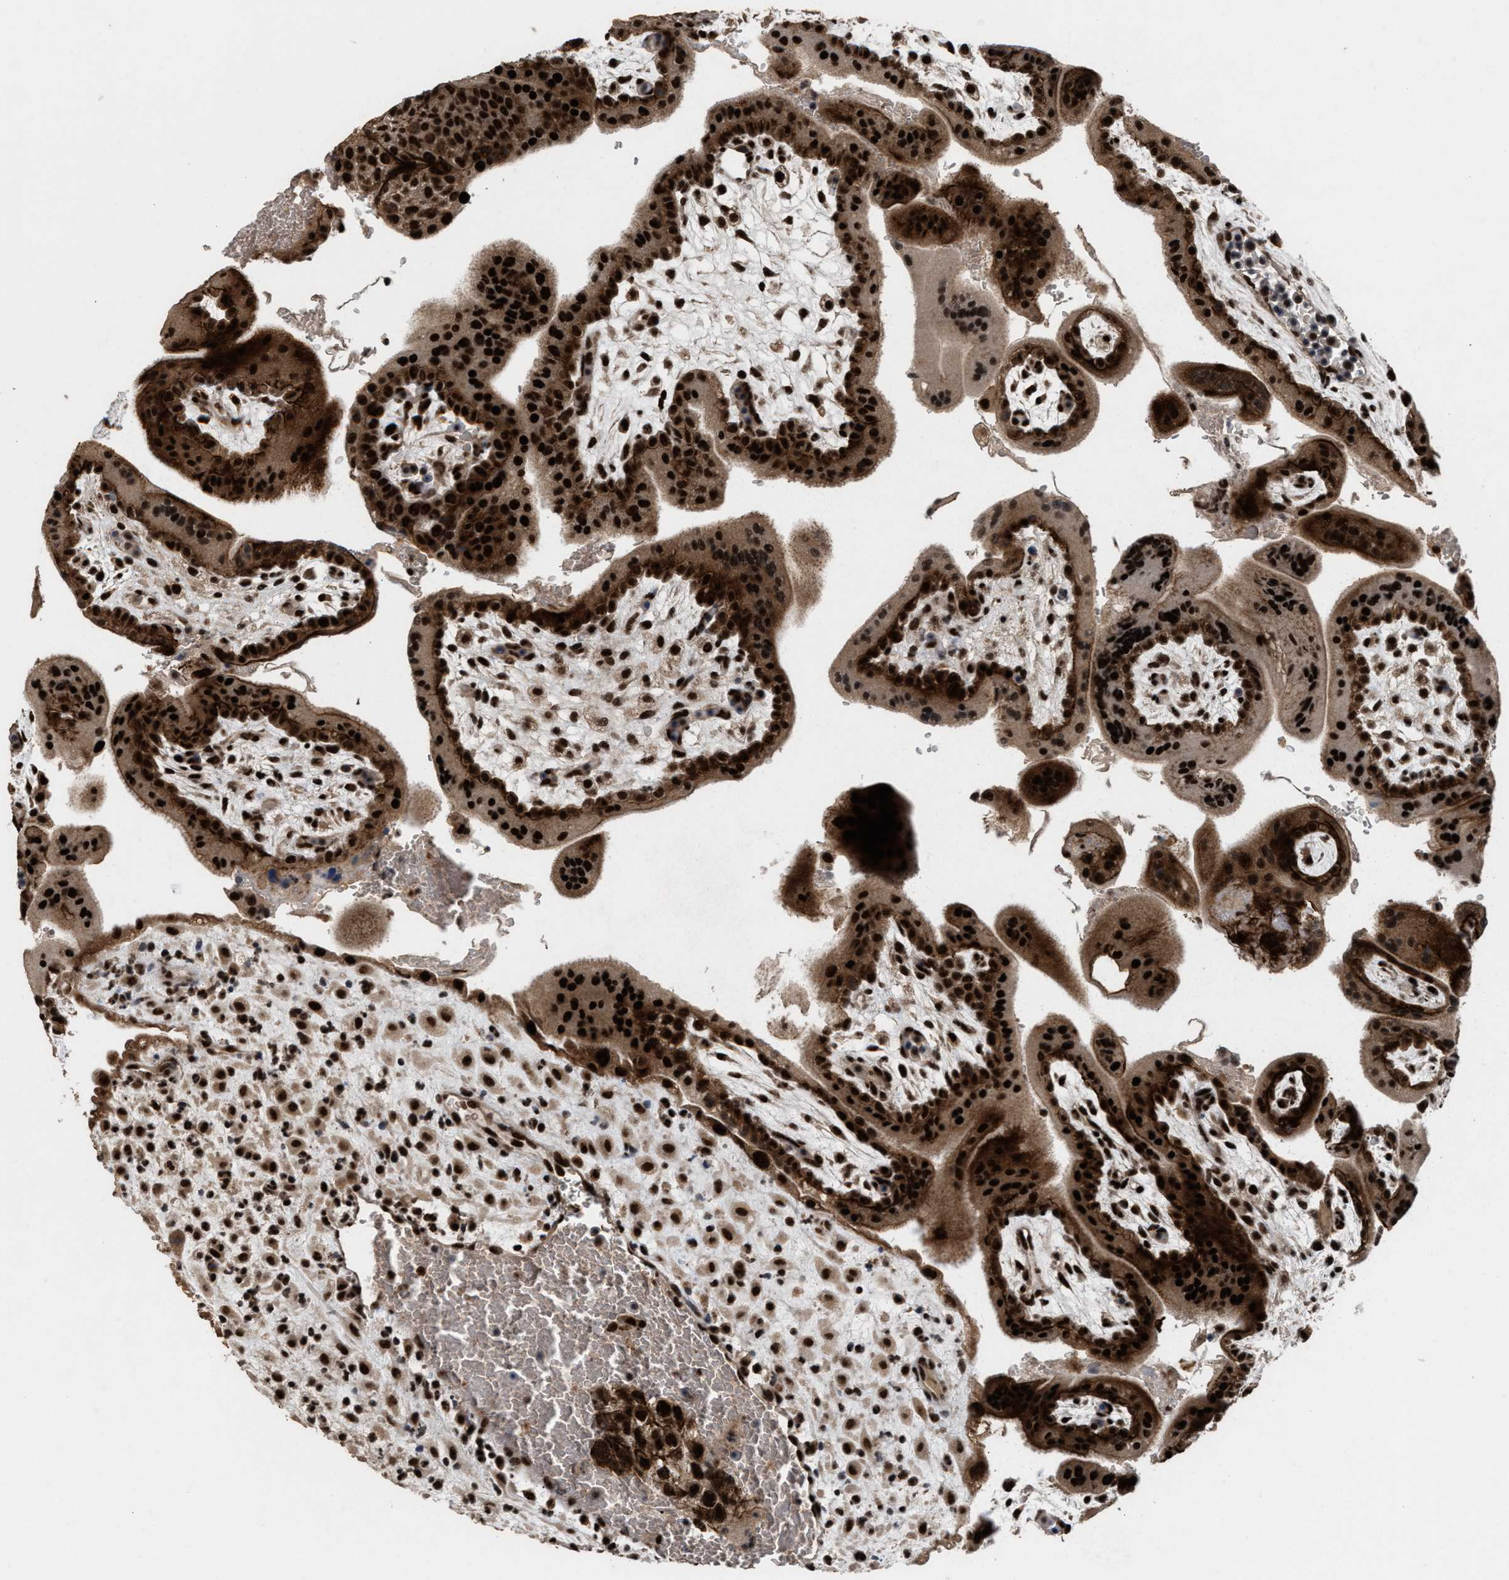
{"staining": {"intensity": "strong", "quantity": ">75%", "location": "cytoplasmic/membranous,nuclear"}, "tissue": "placenta", "cell_type": "Decidual cells", "image_type": "normal", "snomed": [{"axis": "morphology", "description": "Normal tissue, NOS"}, {"axis": "topography", "description": "Placenta"}], "caption": "This micrograph shows immunohistochemistry (IHC) staining of benign human placenta, with high strong cytoplasmic/membranous,nuclear expression in approximately >75% of decidual cells.", "gene": "PRPF4", "patient": {"sex": "female", "age": 35}}